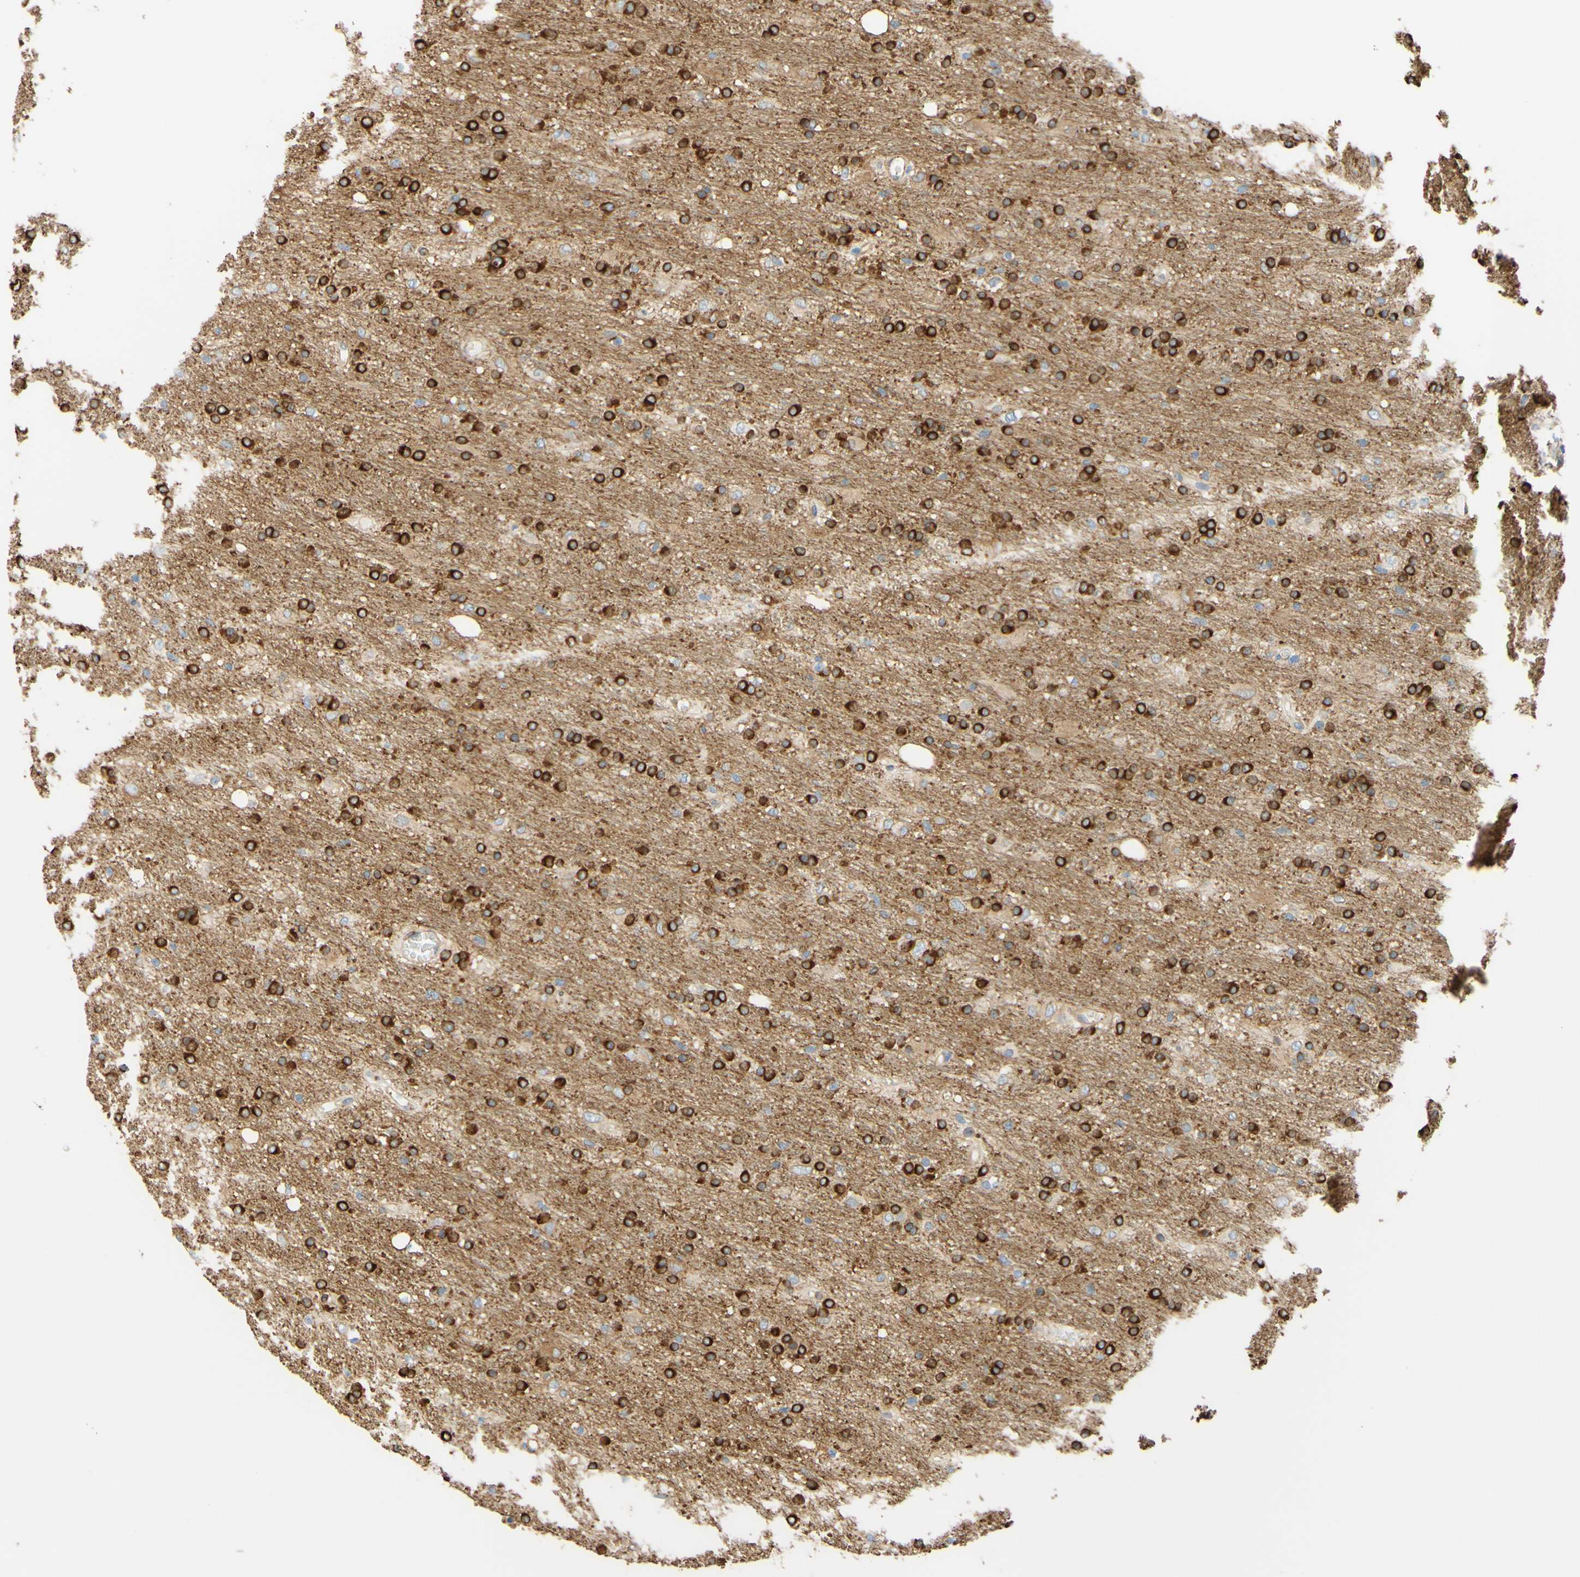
{"staining": {"intensity": "strong", "quantity": ">75%", "location": "cytoplasmic/membranous"}, "tissue": "glioma", "cell_type": "Tumor cells", "image_type": "cancer", "snomed": [{"axis": "morphology", "description": "Glioma, malignant, Low grade"}, {"axis": "topography", "description": "Brain"}], "caption": "DAB (3,3'-diaminobenzidine) immunohistochemical staining of malignant low-grade glioma exhibits strong cytoplasmic/membranous protein staining in about >75% of tumor cells.", "gene": "ENDOD1", "patient": {"sex": "male", "age": 77}}